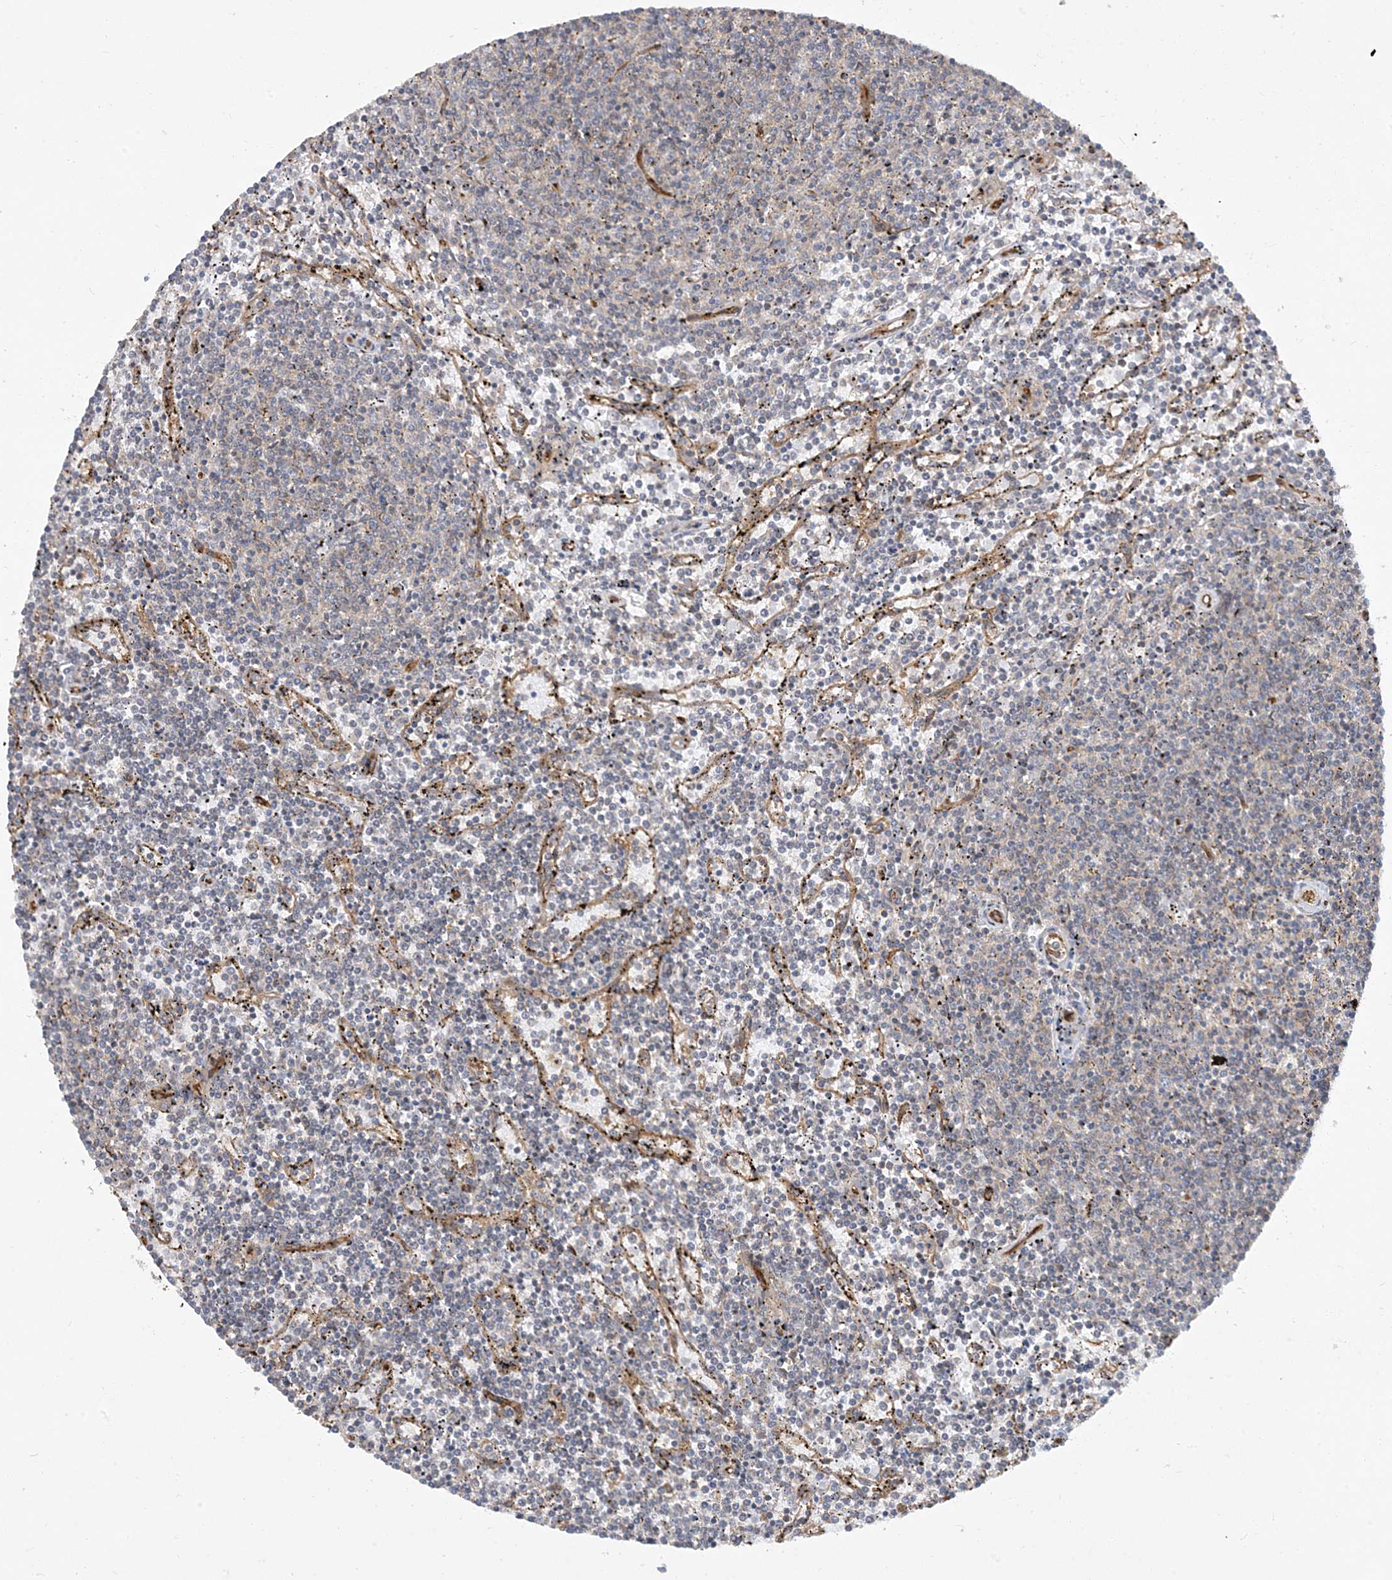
{"staining": {"intensity": "negative", "quantity": "none", "location": "none"}, "tissue": "lymphoma", "cell_type": "Tumor cells", "image_type": "cancer", "snomed": [{"axis": "morphology", "description": "Malignant lymphoma, non-Hodgkin's type, Low grade"}, {"axis": "topography", "description": "Spleen"}], "caption": "Human lymphoma stained for a protein using IHC reveals no staining in tumor cells.", "gene": "ATP23", "patient": {"sex": "female", "age": 50}}